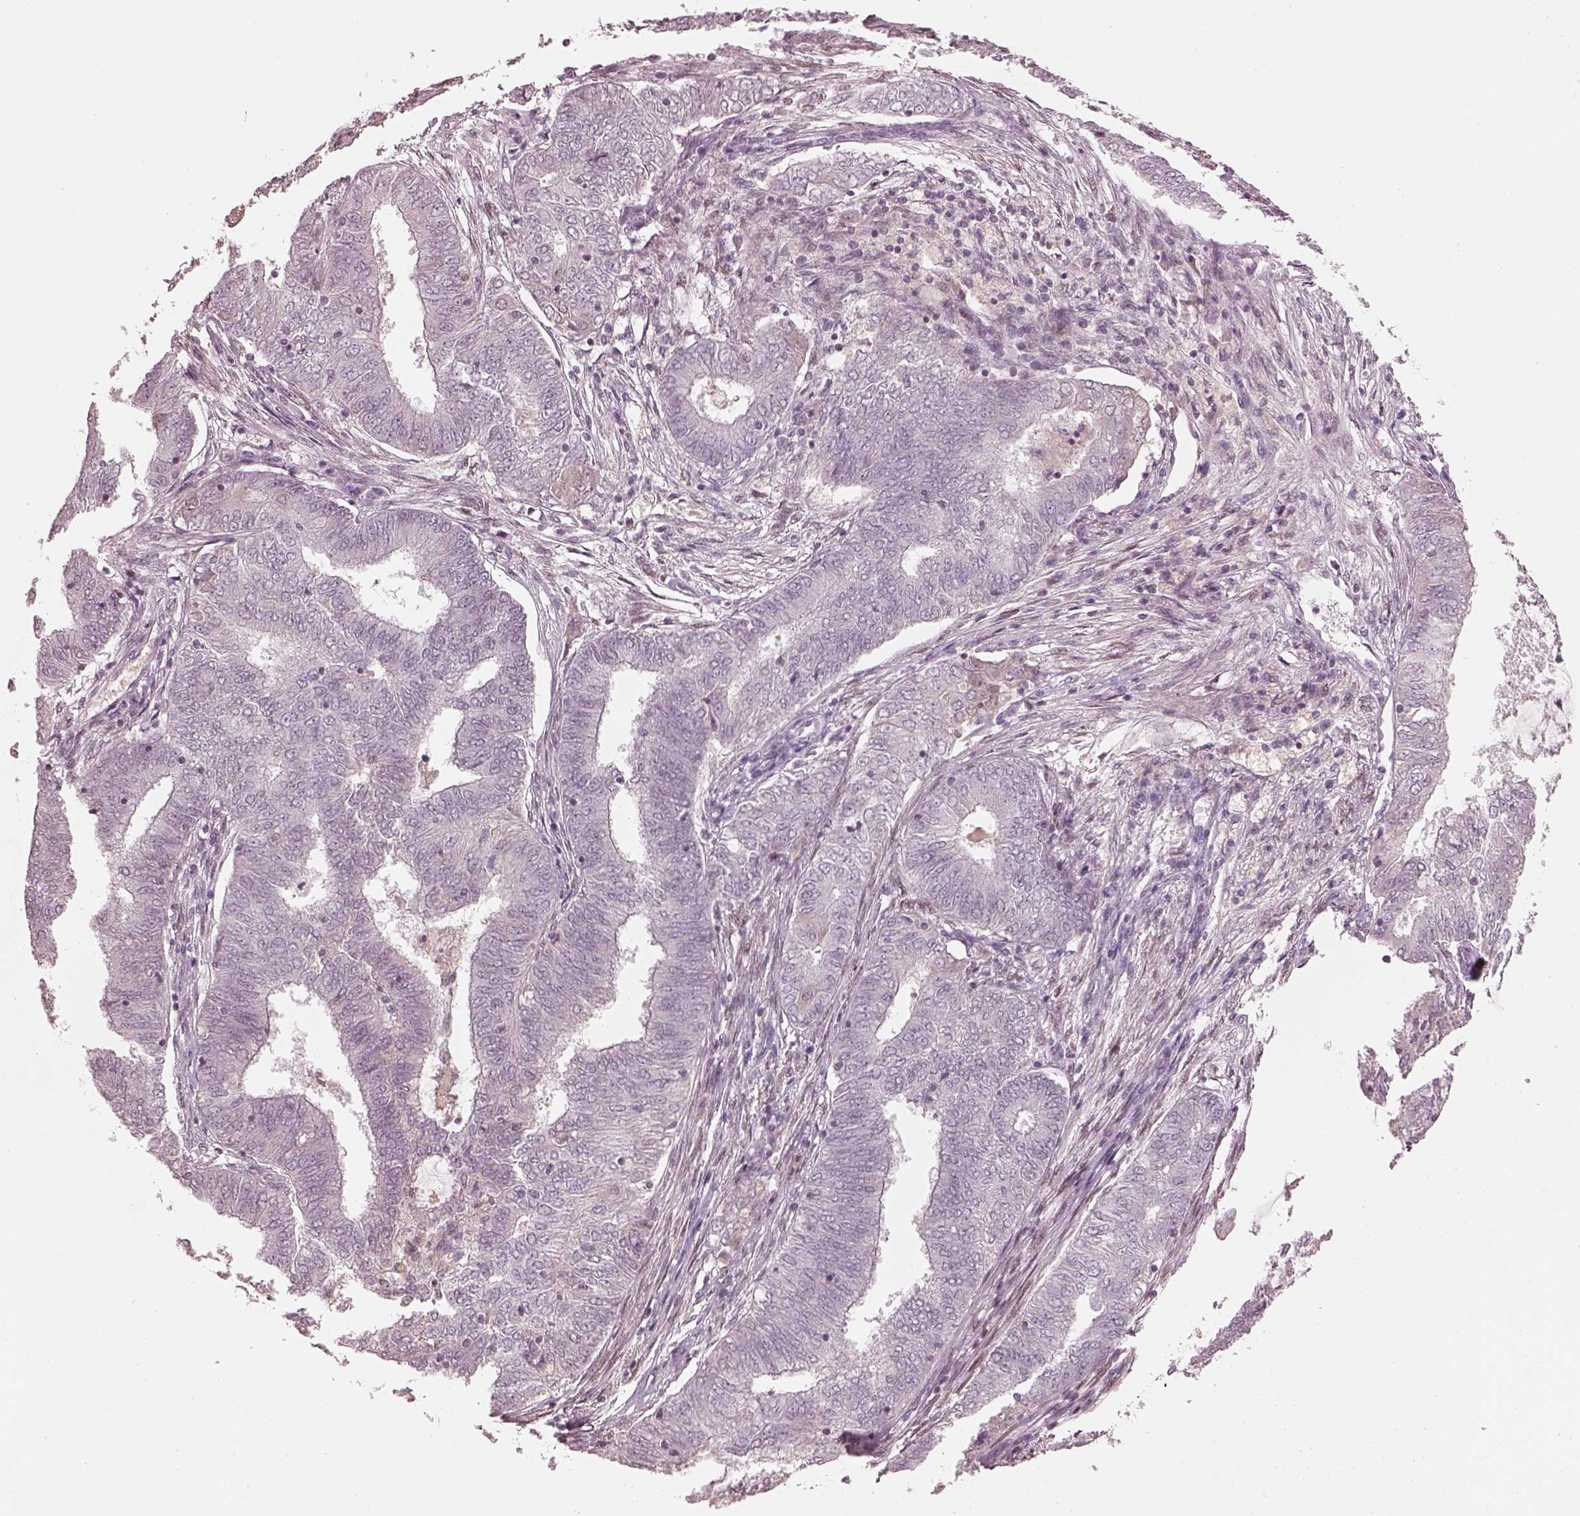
{"staining": {"intensity": "negative", "quantity": "none", "location": "none"}, "tissue": "endometrial cancer", "cell_type": "Tumor cells", "image_type": "cancer", "snomed": [{"axis": "morphology", "description": "Adenocarcinoma, NOS"}, {"axis": "topography", "description": "Endometrium"}], "caption": "This is an immunohistochemistry photomicrograph of human adenocarcinoma (endometrial). There is no positivity in tumor cells.", "gene": "TLX3", "patient": {"sex": "female", "age": 62}}